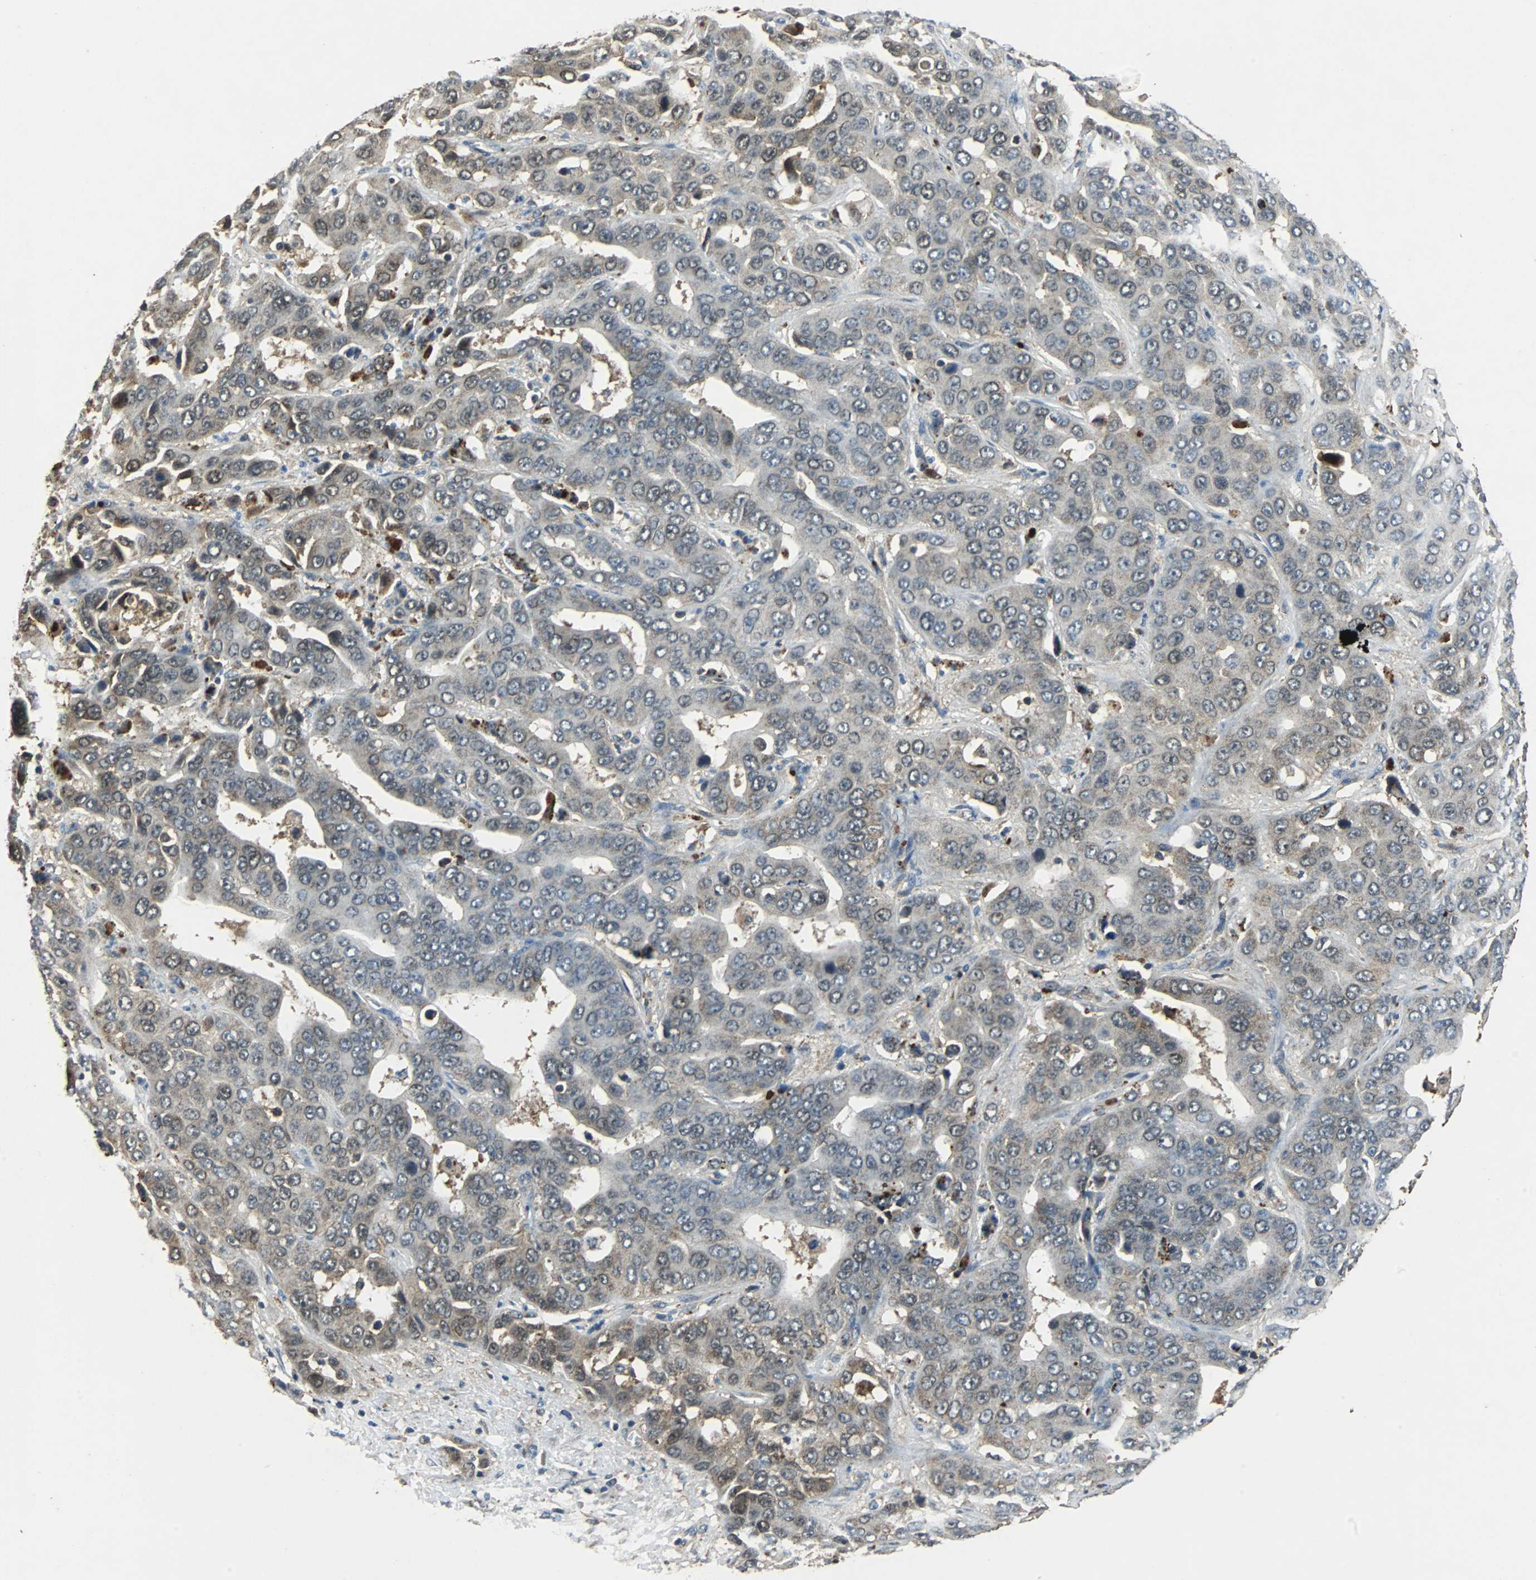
{"staining": {"intensity": "weak", "quantity": "25%-75%", "location": "cytoplasmic/membranous"}, "tissue": "liver cancer", "cell_type": "Tumor cells", "image_type": "cancer", "snomed": [{"axis": "morphology", "description": "Cholangiocarcinoma"}, {"axis": "topography", "description": "Liver"}], "caption": "Immunohistochemical staining of liver cholangiocarcinoma displays weak cytoplasmic/membranous protein staining in approximately 25%-75% of tumor cells.", "gene": "VBP1", "patient": {"sex": "female", "age": 52}}